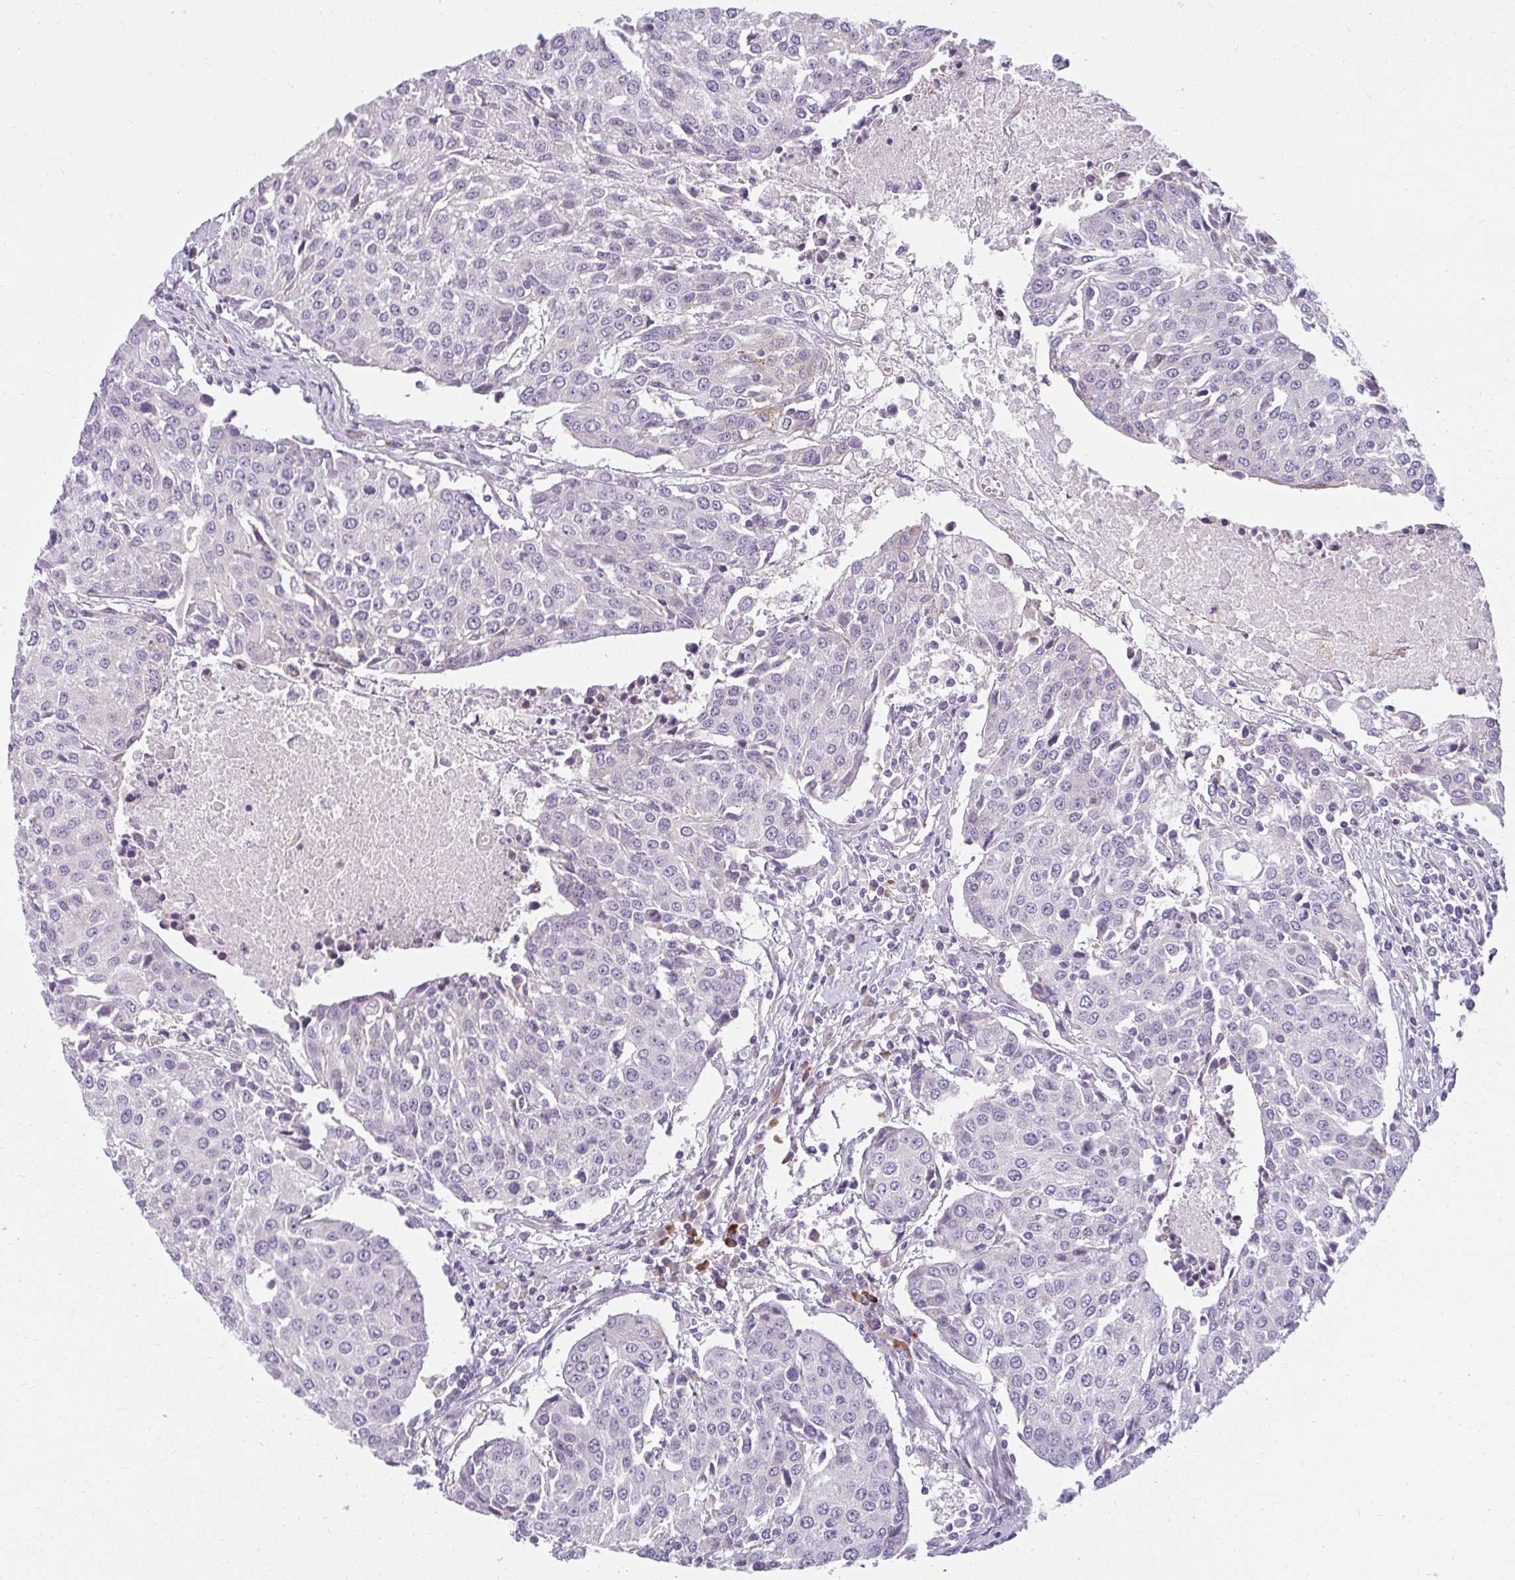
{"staining": {"intensity": "negative", "quantity": "none", "location": "none"}, "tissue": "urothelial cancer", "cell_type": "Tumor cells", "image_type": "cancer", "snomed": [{"axis": "morphology", "description": "Urothelial carcinoma, High grade"}, {"axis": "topography", "description": "Urinary bladder"}], "caption": "High power microscopy histopathology image of an immunohistochemistry photomicrograph of high-grade urothelial carcinoma, revealing no significant positivity in tumor cells. The staining is performed using DAB (3,3'-diaminobenzidine) brown chromogen with nuclei counter-stained in using hematoxylin.", "gene": "ZFYVE26", "patient": {"sex": "female", "age": 85}}